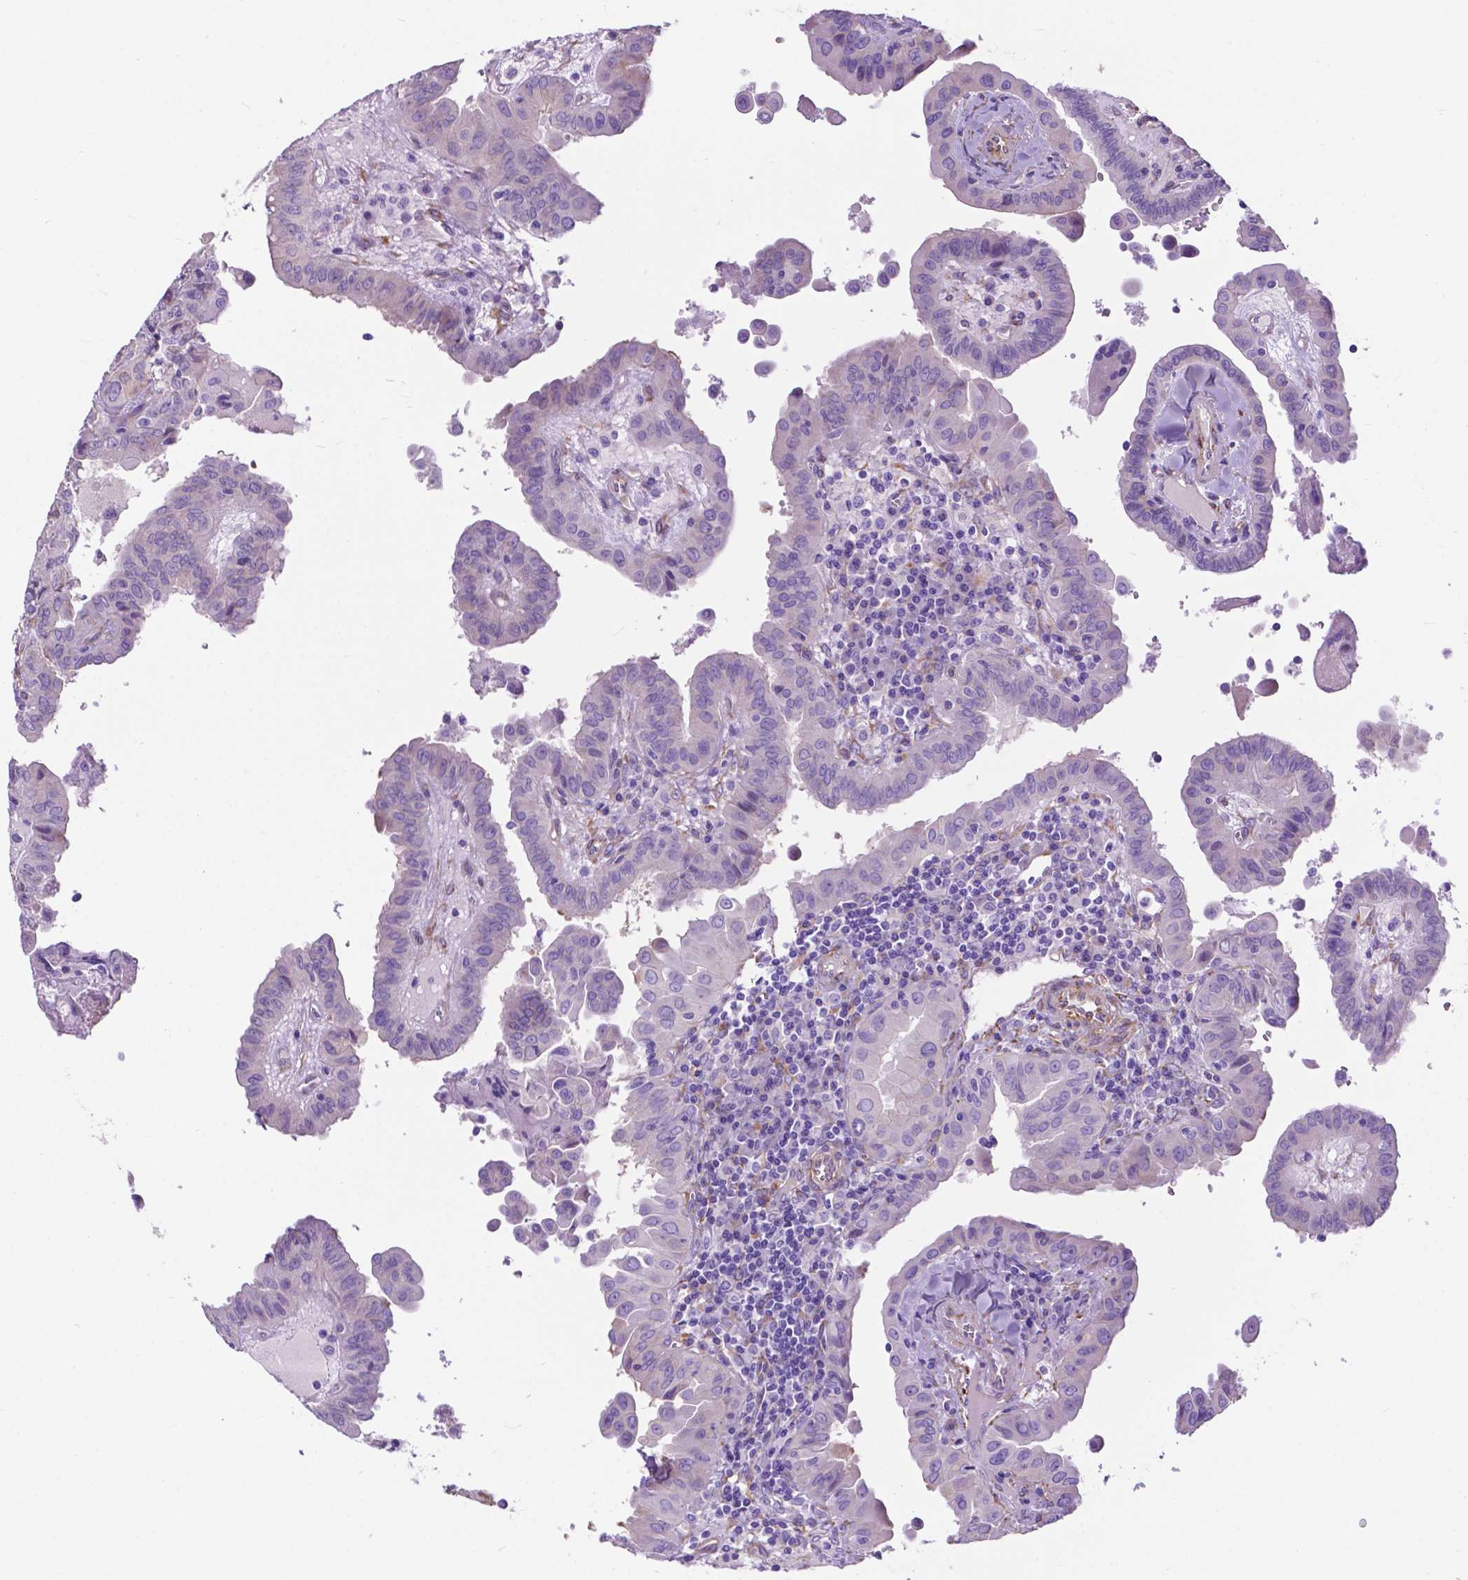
{"staining": {"intensity": "negative", "quantity": "none", "location": "none"}, "tissue": "thyroid cancer", "cell_type": "Tumor cells", "image_type": "cancer", "snomed": [{"axis": "morphology", "description": "Papillary adenocarcinoma, NOS"}, {"axis": "topography", "description": "Thyroid gland"}], "caption": "High power microscopy micrograph of an IHC image of thyroid cancer (papillary adenocarcinoma), revealing no significant positivity in tumor cells.", "gene": "PCDHA12", "patient": {"sex": "female", "age": 37}}